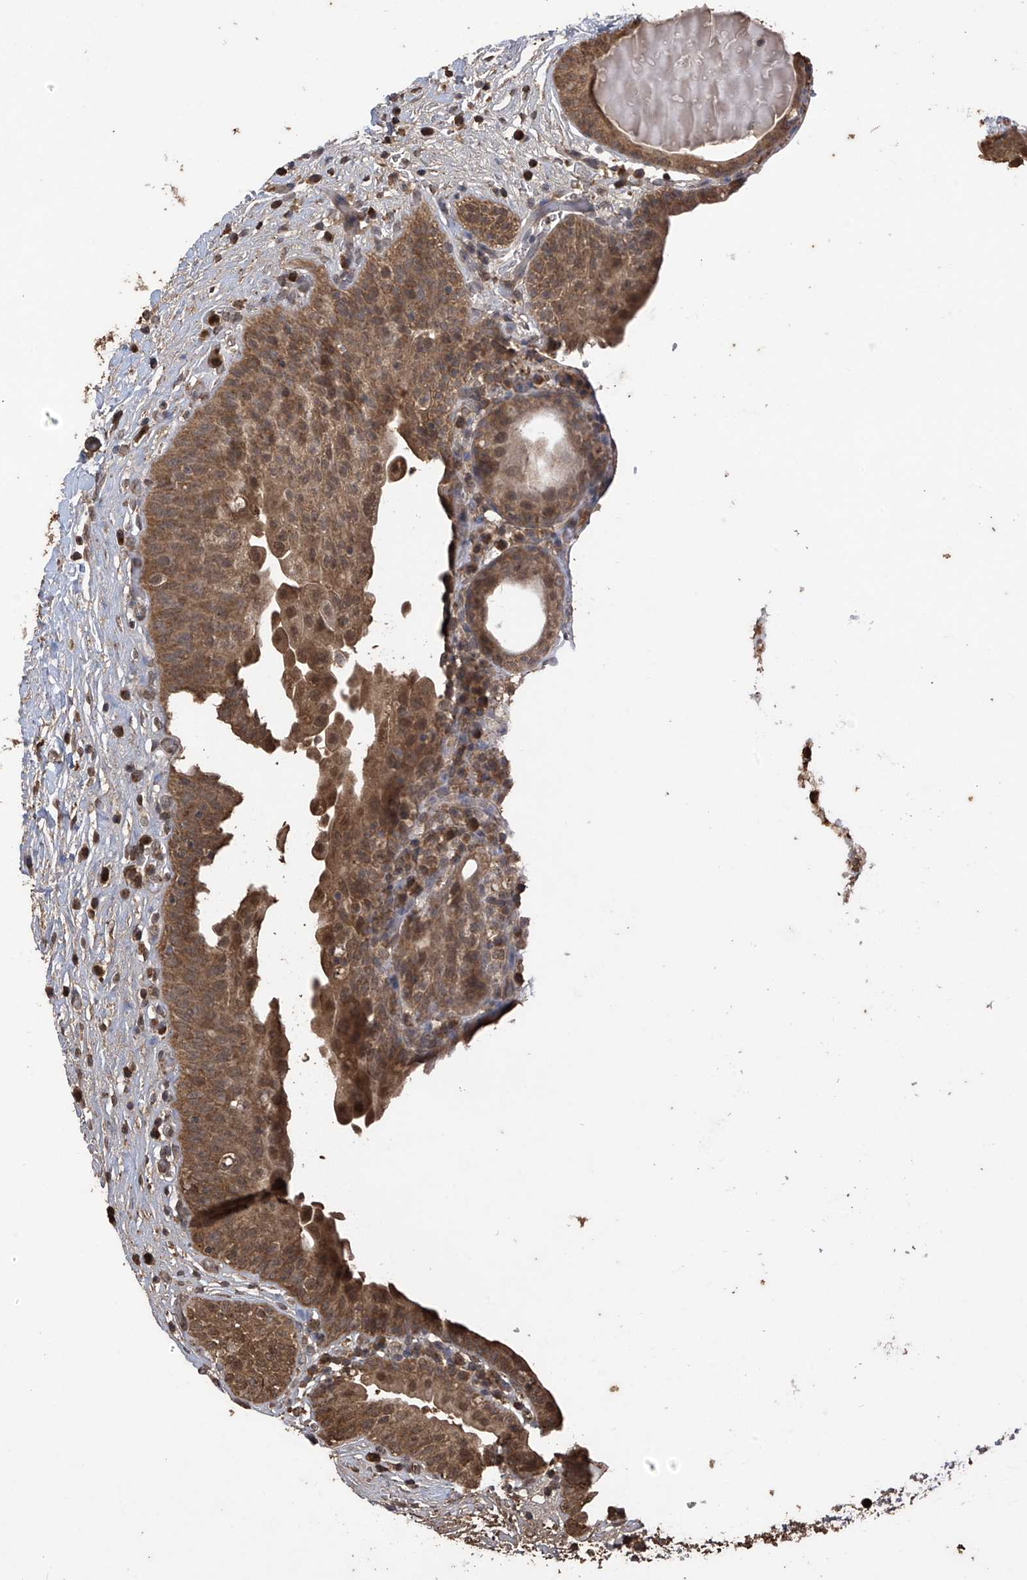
{"staining": {"intensity": "moderate", "quantity": ">75%", "location": "cytoplasmic/membranous,nuclear"}, "tissue": "urinary bladder", "cell_type": "Urothelial cells", "image_type": "normal", "snomed": [{"axis": "morphology", "description": "Normal tissue, NOS"}, {"axis": "topography", "description": "Urinary bladder"}], "caption": "Immunohistochemistry staining of unremarkable urinary bladder, which demonstrates medium levels of moderate cytoplasmic/membranous,nuclear positivity in approximately >75% of urothelial cells indicating moderate cytoplasmic/membranous,nuclear protein staining. The staining was performed using DAB (brown) for protein detection and nuclei were counterstained in hematoxylin (blue).", "gene": "PNPT1", "patient": {"sex": "male", "age": 83}}